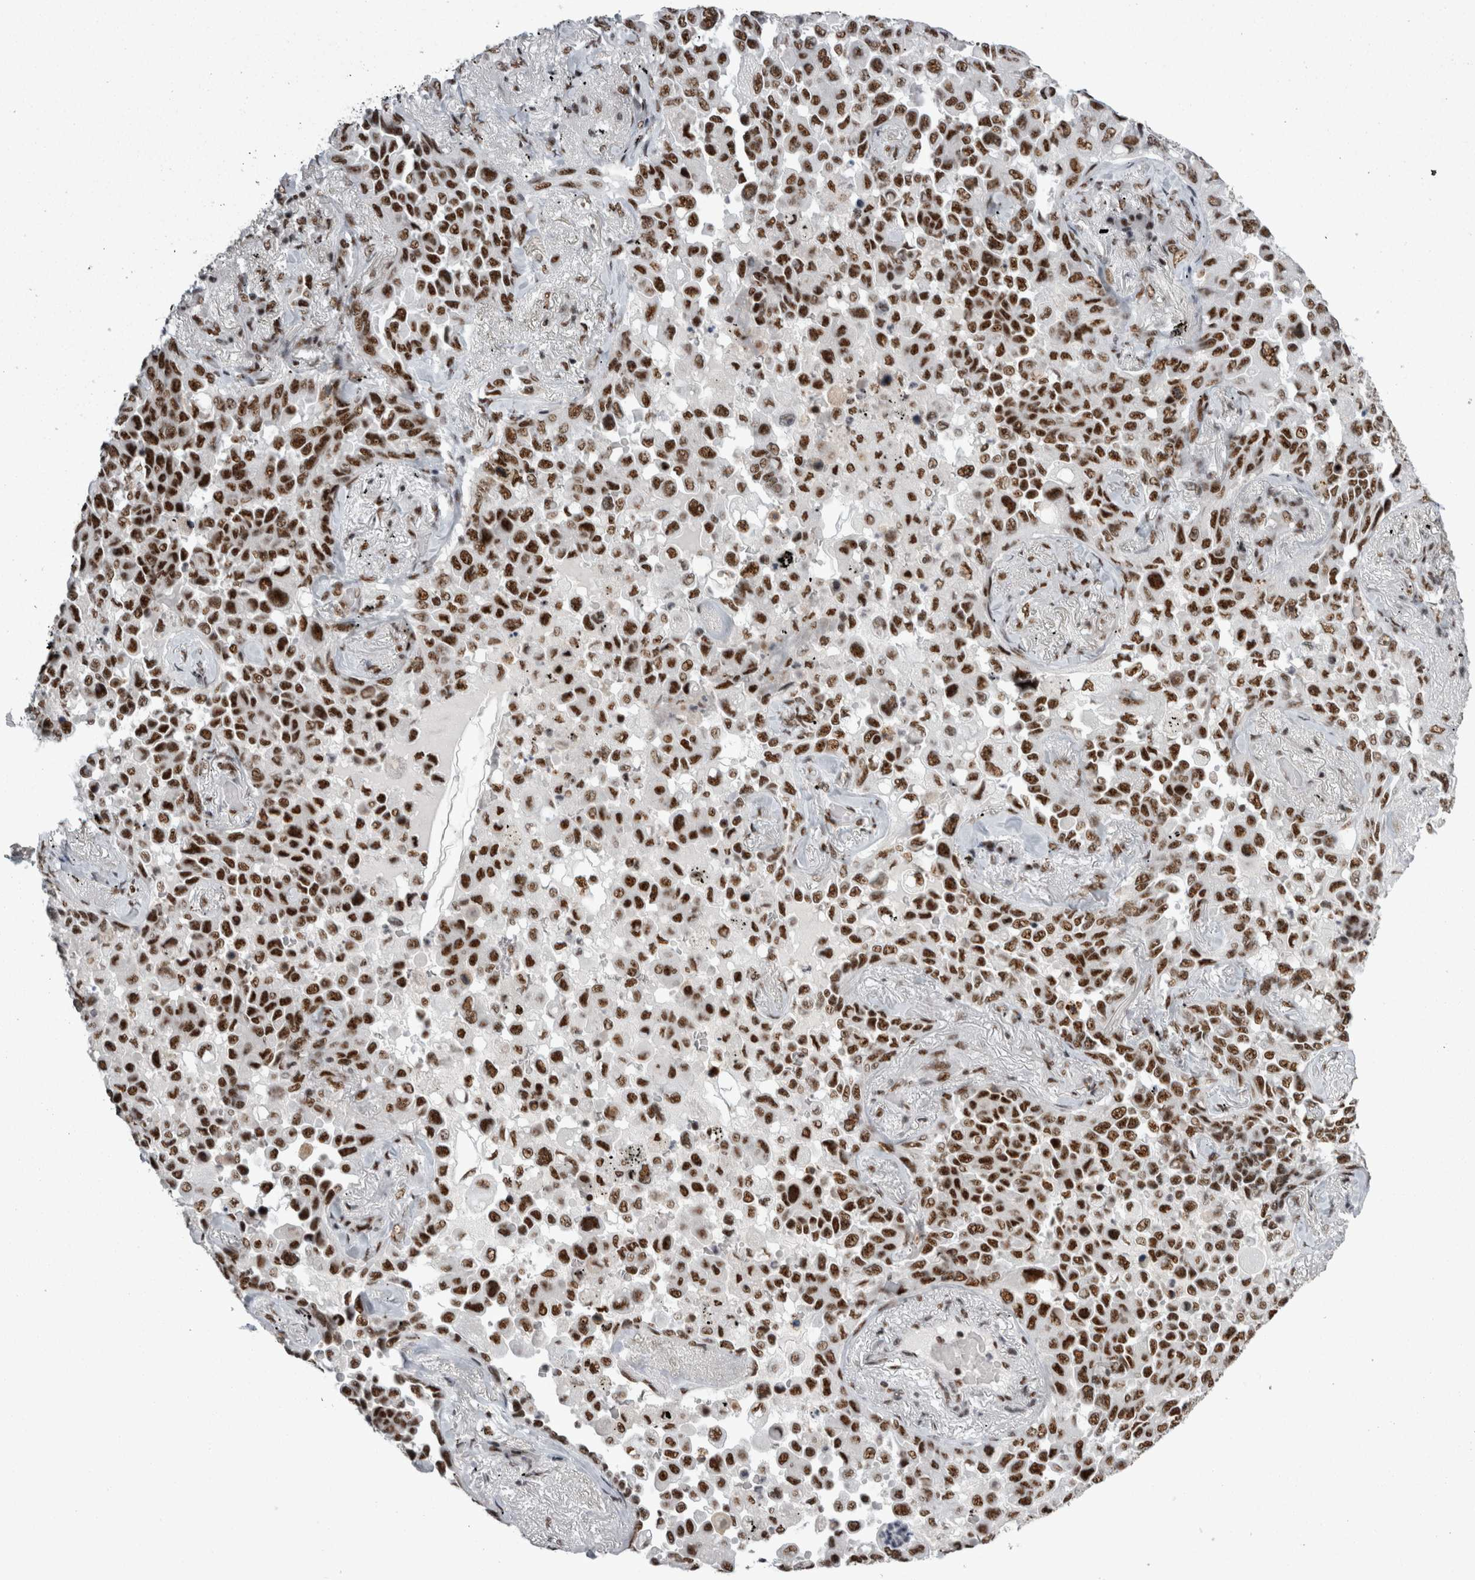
{"staining": {"intensity": "strong", "quantity": ">75%", "location": "nuclear"}, "tissue": "lung cancer", "cell_type": "Tumor cells", "image_type": "cancer", "snomed": [{"axis": "morphology", "description": "Adenocarcinoma, NOS"}, {"axis": "topography", "description": "Lung"}], "caption": "A photomicrograph of adenocarcinoma (lung) stained for a protein demonstrates strong nuclear brown staining in tumor cells.", "gene": "SNRNP40", "patient": {"sex": "female", "age": 67}}